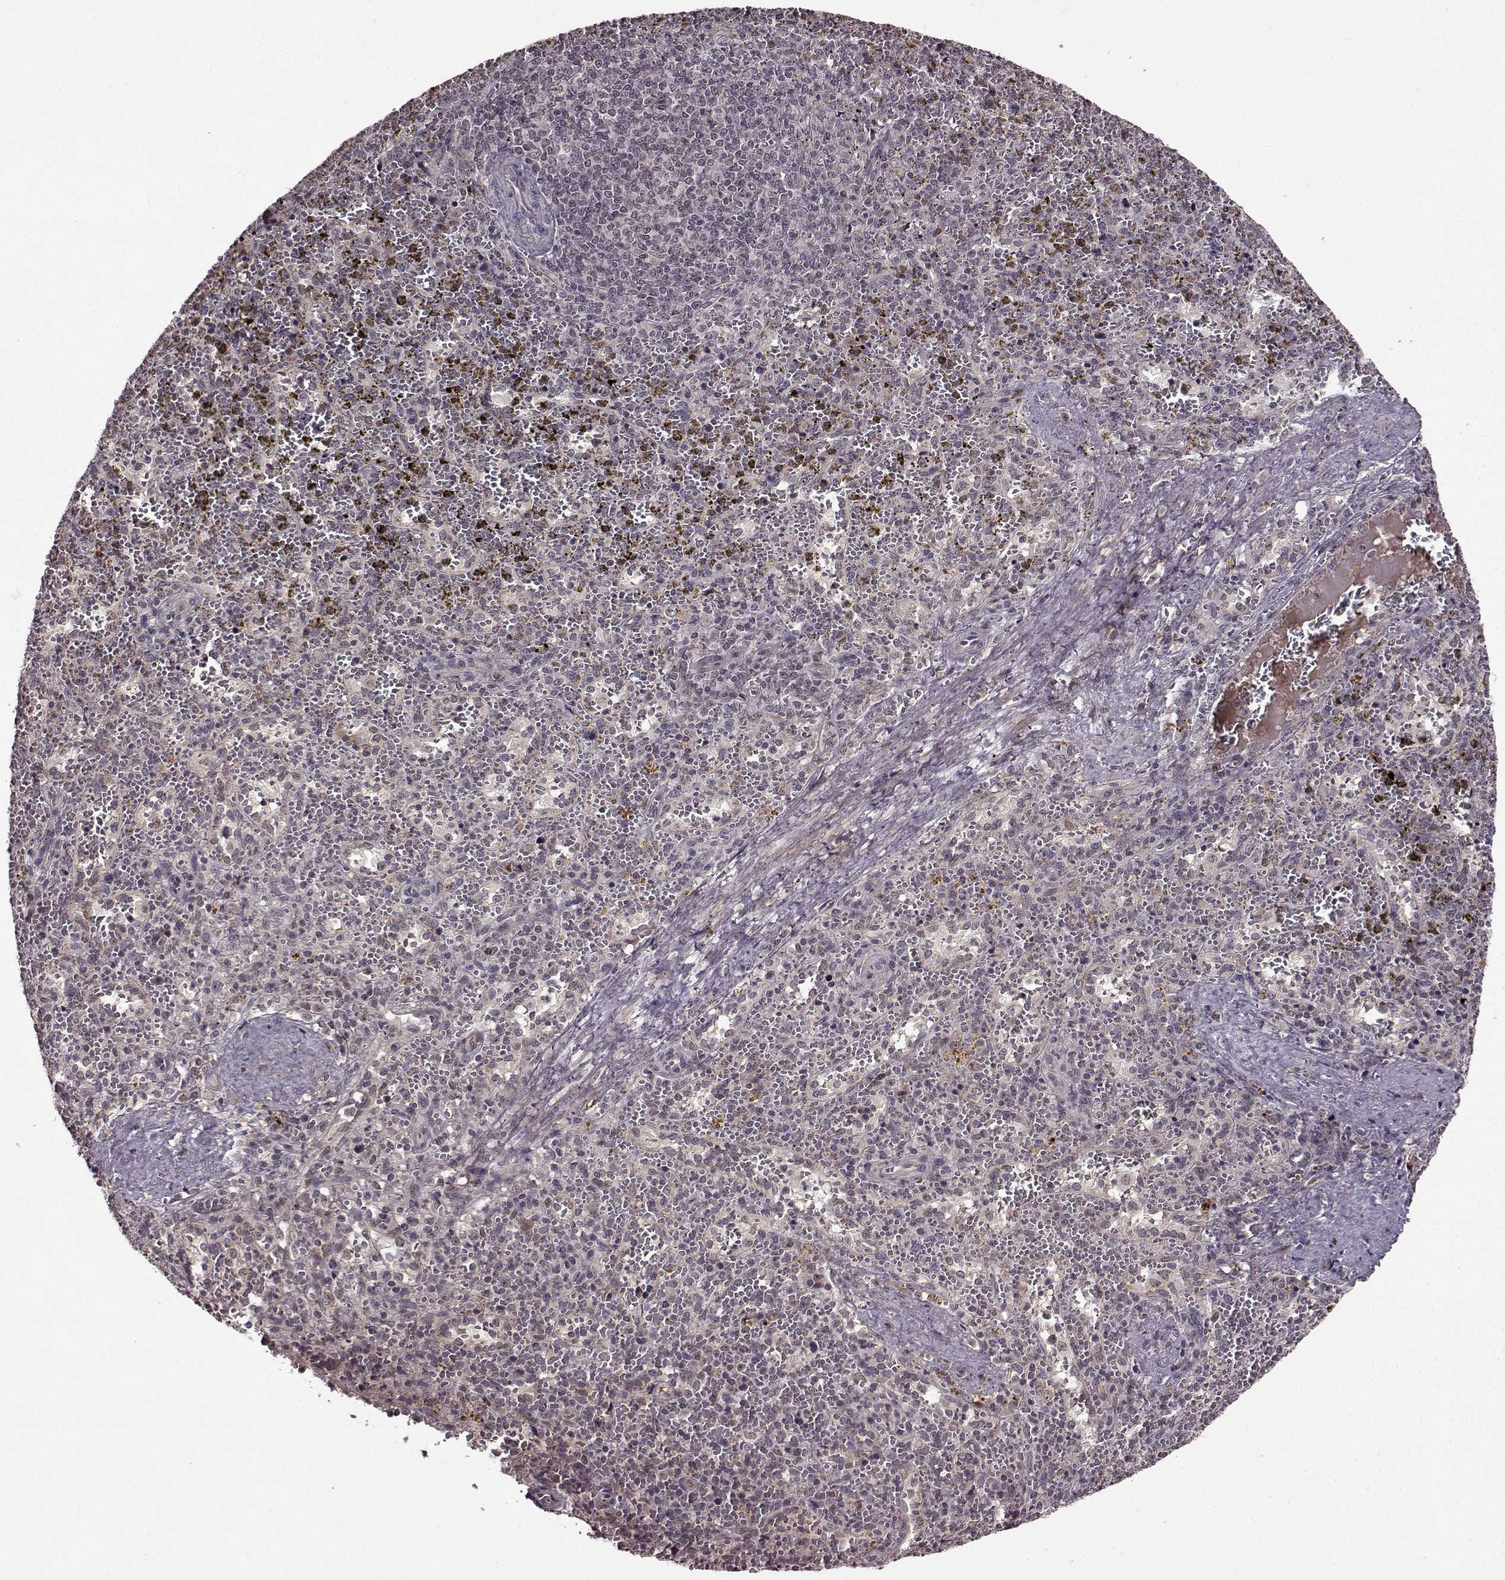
{"staining": {"intensity": "negative", "quantity": "none", "location": "none"}, "tissue": "spleen", "cell_type": "Cells in red pulp", "image_type": "normal", "snomed": [{"axis": "morphology", "description": "Normal tissue, NOS"}, {"axis": "topography", "description": "Spleen"}], "caption": "Cells in red pulp show no significant staining in normal spleen. (Stains: DAB immunohistochemistry with hematoxylin counter stain, Microscopy: brightfield microscopy at high magnification).", "gene": "MAIP1", "patient": {"sex": "female", "age": 50}}